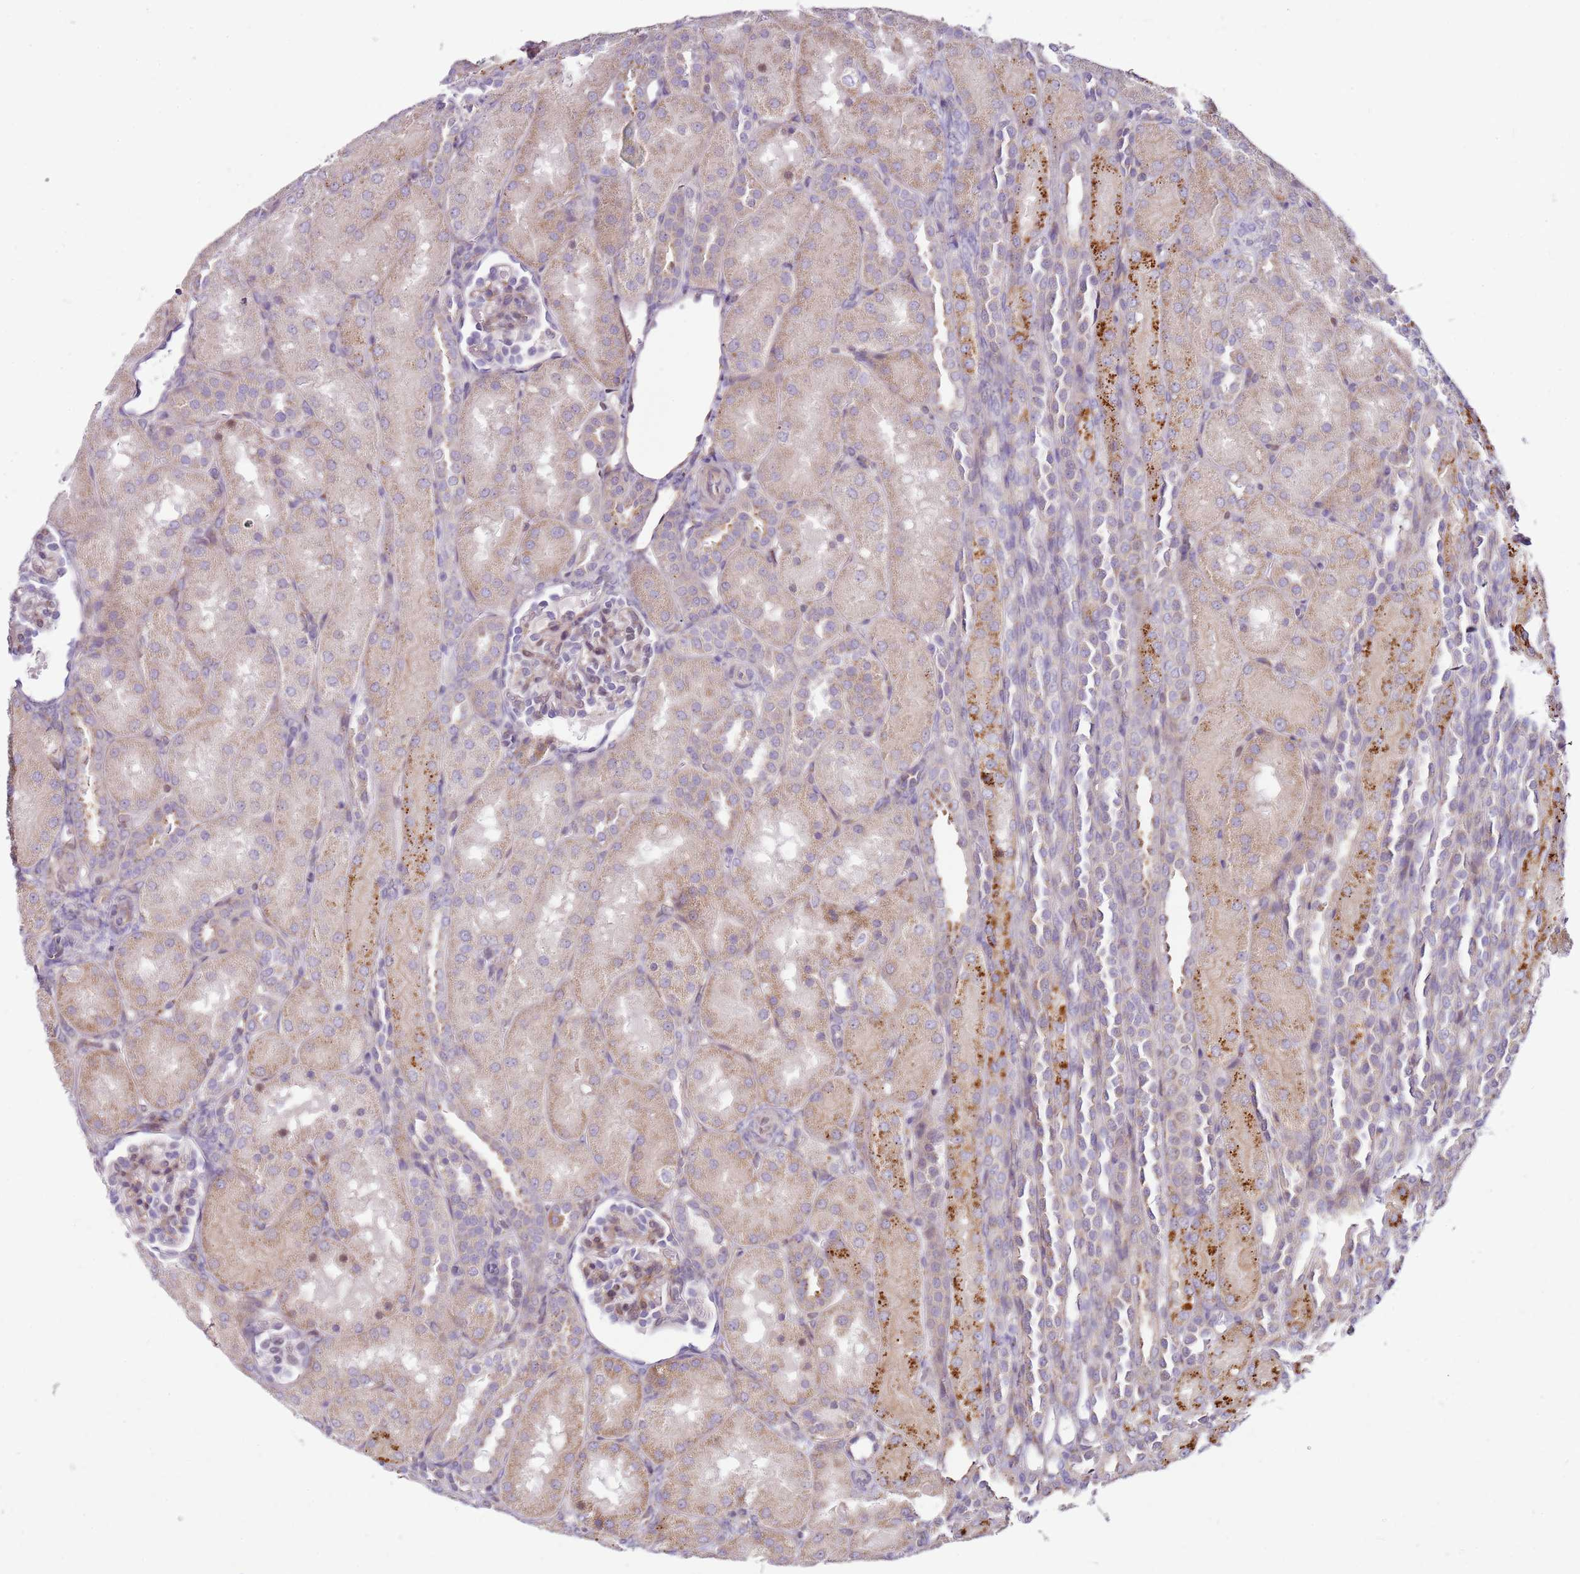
{"staining": {"intensity": "weak", "quantity": "<25%", "location": "cytoplasmic/membranous,nuclear"}, "tissue": "kidney", "cell_type": "Cells in glomeruli", "image_type": "normal", "snomed": [{"axis": "morphology", "description": "Normal tissue, NOS"}, {"axis": "topography", "description": "Kidney"}], "caption": "This is an immunohistochemistry micrograph of unremarkable human kidney. There is no staining in cells in glomeruli.", "gene": "GRAP", "patient": {"sex": "male", "age": 1}}